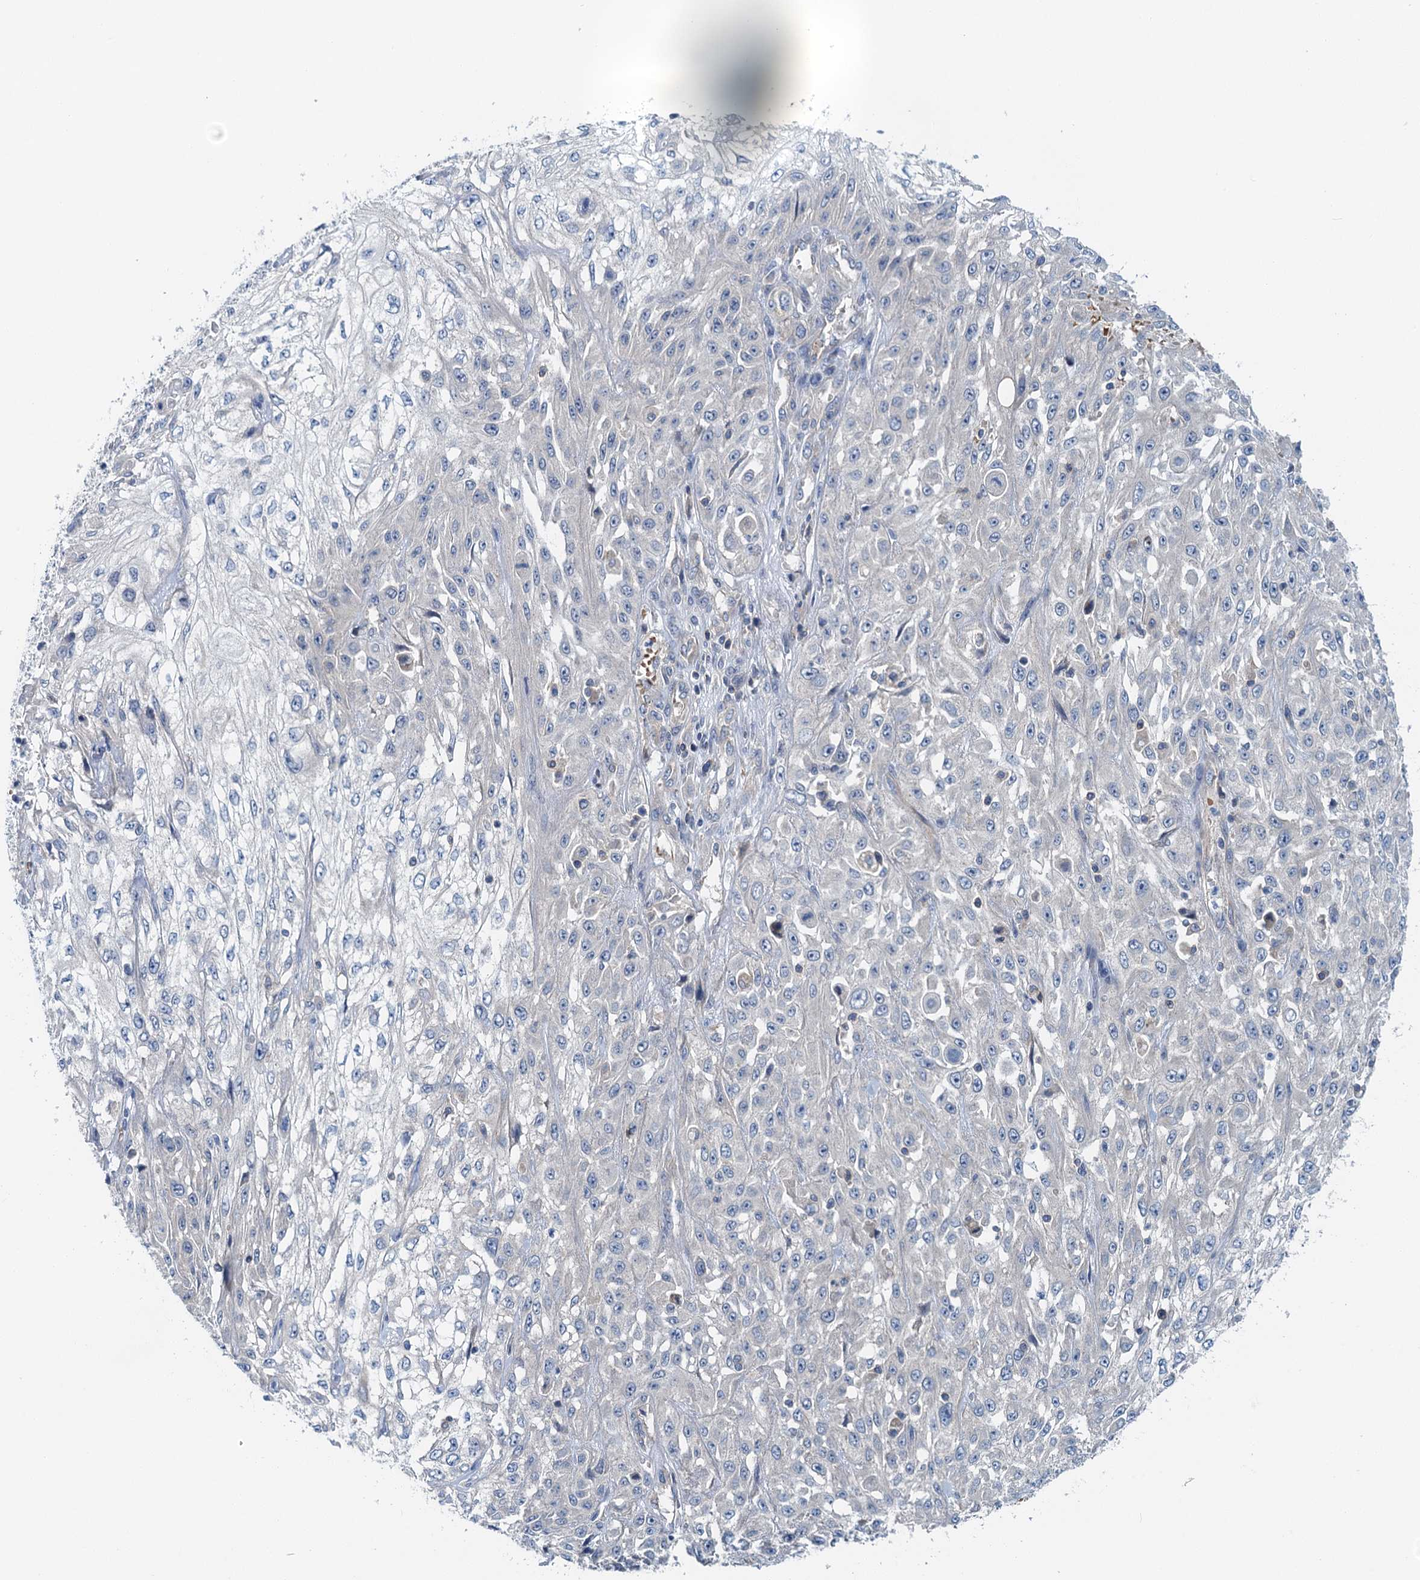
{"staining": {"intensity": "negative", "quantity": "none", "location": "none"}, "tissue": "skin cancer", "cell_type": "Tumor cells", "image_type": "cancer", "snomed": [{"axis": "morphology", "description": "Squamous cell carcinoma, NOS"}, {"axis": "morphology", "description": "Squamous cell carcinoma, metastatic, NOS"}, {"axis": "topography", "description": "Skin"}, {"axis": "topography", "description": "Lymph node"}], "caption": "This is a histopathology image of immunohistochemistry staining of skin cancer (metastatic squamous cell carcinoma), which shows no expression in tumor cells. The staining was performed using DAB to visualize the protein expression in brown, while the nuclei were stained in blue with hematoxylin (Magnification: 20x).", "gene": "ROGDI", "patient": {"sex": "male", "age": 75}}